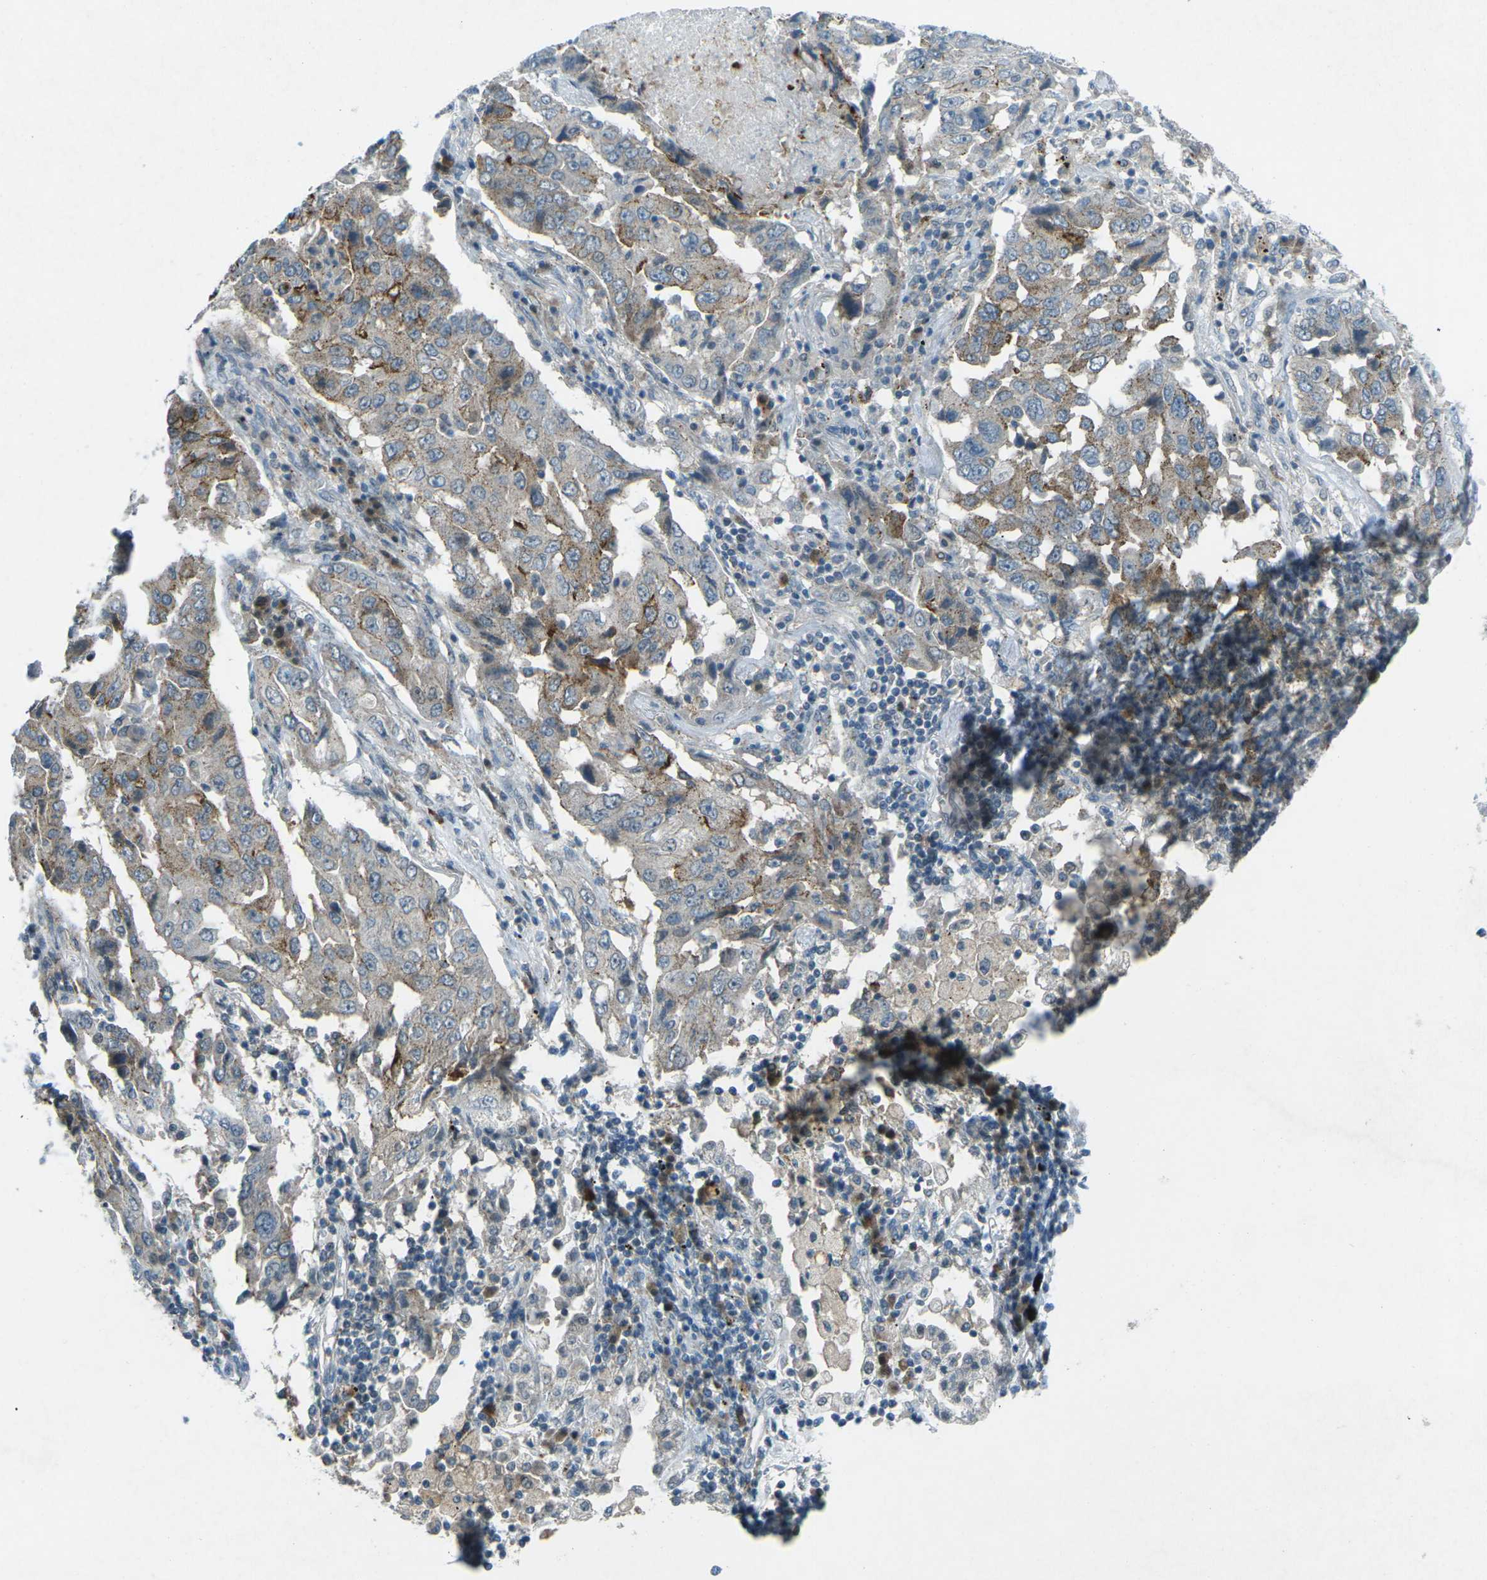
{"staining": {"intensity": "moderate", "quantity": "<25%", "location": "cytoplasmic/membranous"}, "tissue": "lung cancer", "cell_type": "Tumor cells", "image_type": "cancer", "snomed": [{"axis": "morphology", "description": "Adenocarcinoma, NOS"}, {"axis": "topography", "description": "Lung"}], "caption": "Brown immunohistochemical staining in lung cancer (adenocarcinoma) shows moderate cytoplasmic/membranous expression in approximately <25% of tumor cells.", "gene": "PRKCA", "patient": {"sex": "female", "age": 65}}